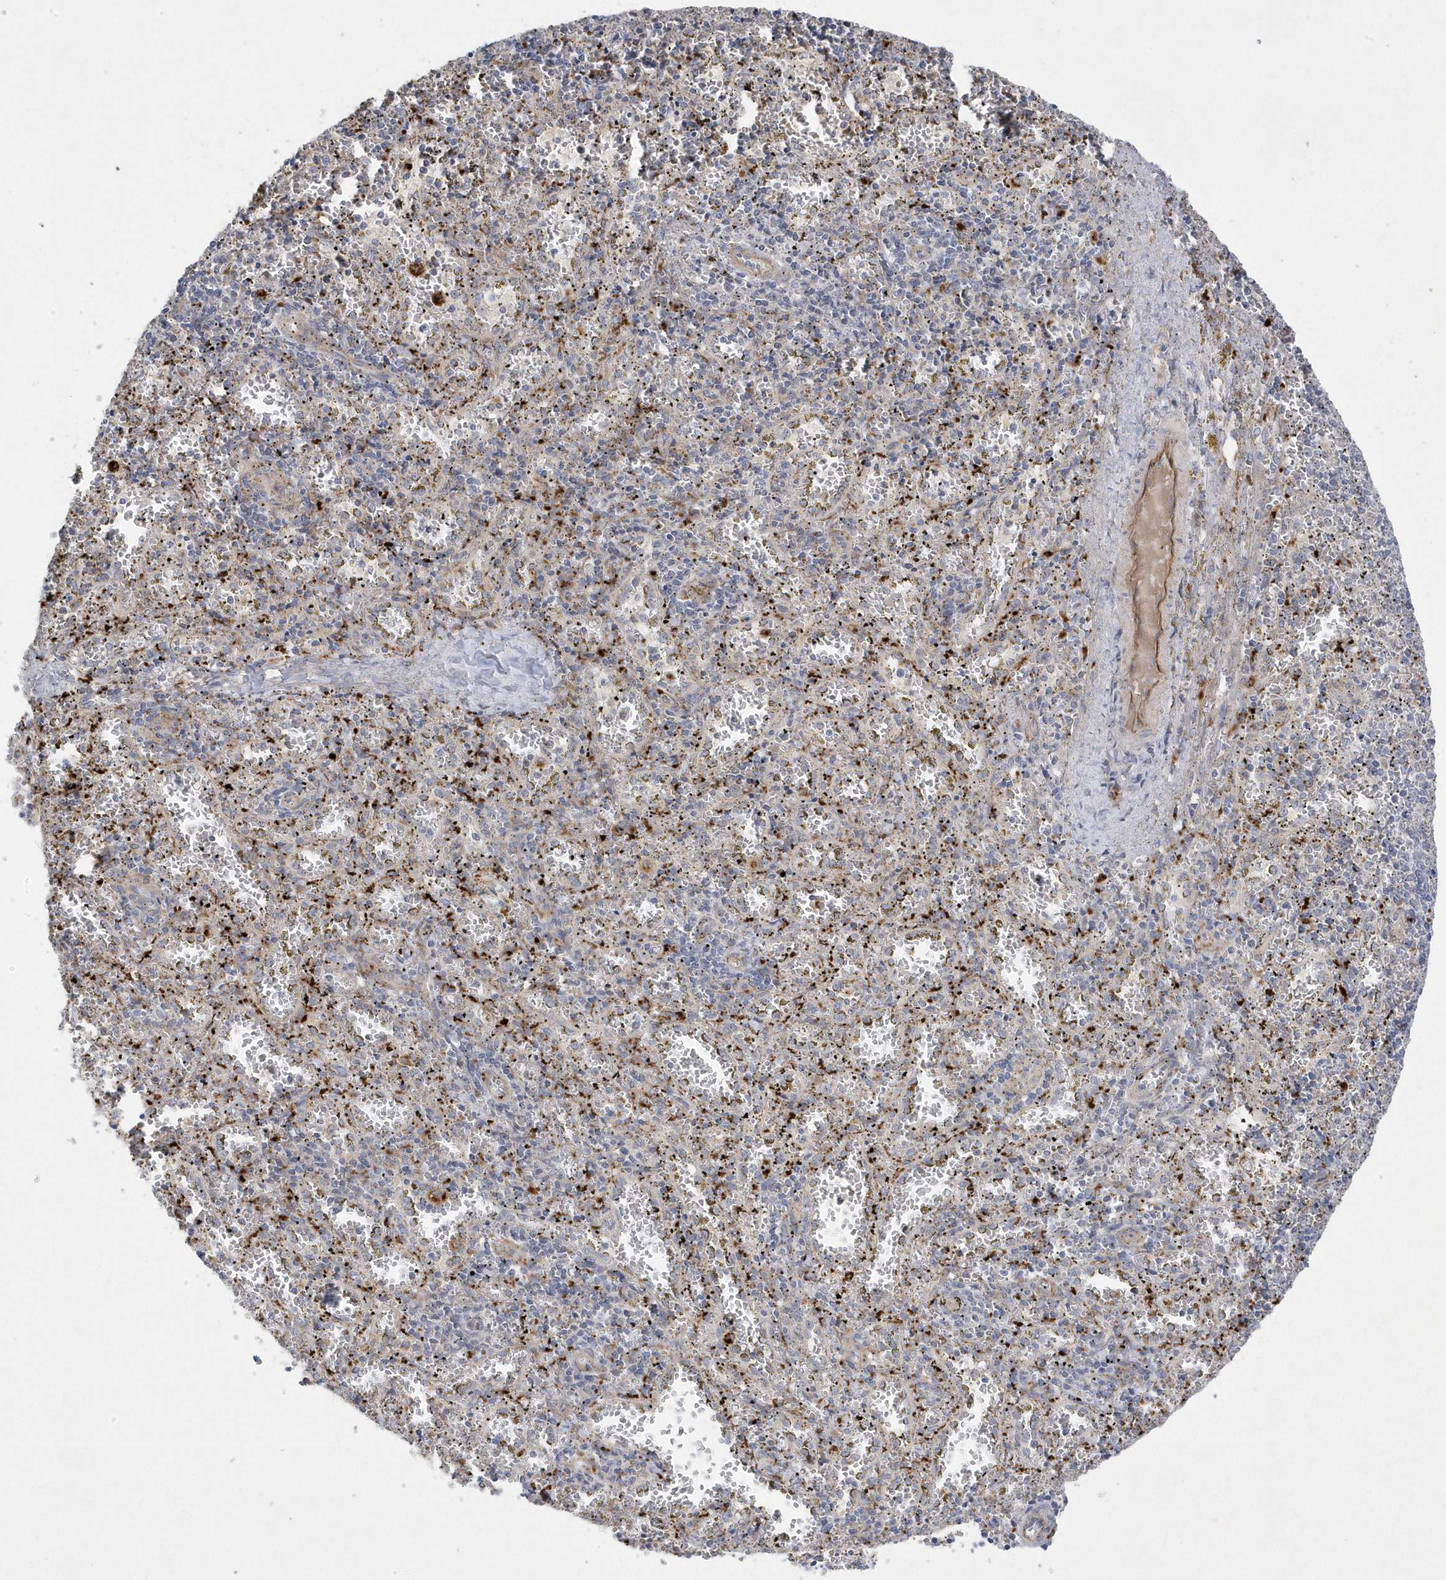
{"staining": {"intensity": "negative", "quantity": "none", "location": "none"}, "tissue": "spleen", "cell_type": "Cells in red pulp", "image_type": "normal", "snomed": [{"axis": "morphology", "description": "Normal tissue, NOS"}, {"axis": "topography", "description": "Spleen"}], "caption": "Cells in red pulp are negative for brown protein staining in normal spleen. (Stains: DAB immunohistochemistry with hematoxylin counter stain, Microscopy: brightfield microscopy at high magnification).", "gene": "ANAPC1", "patient": {"sex": "male", "age": 11}}